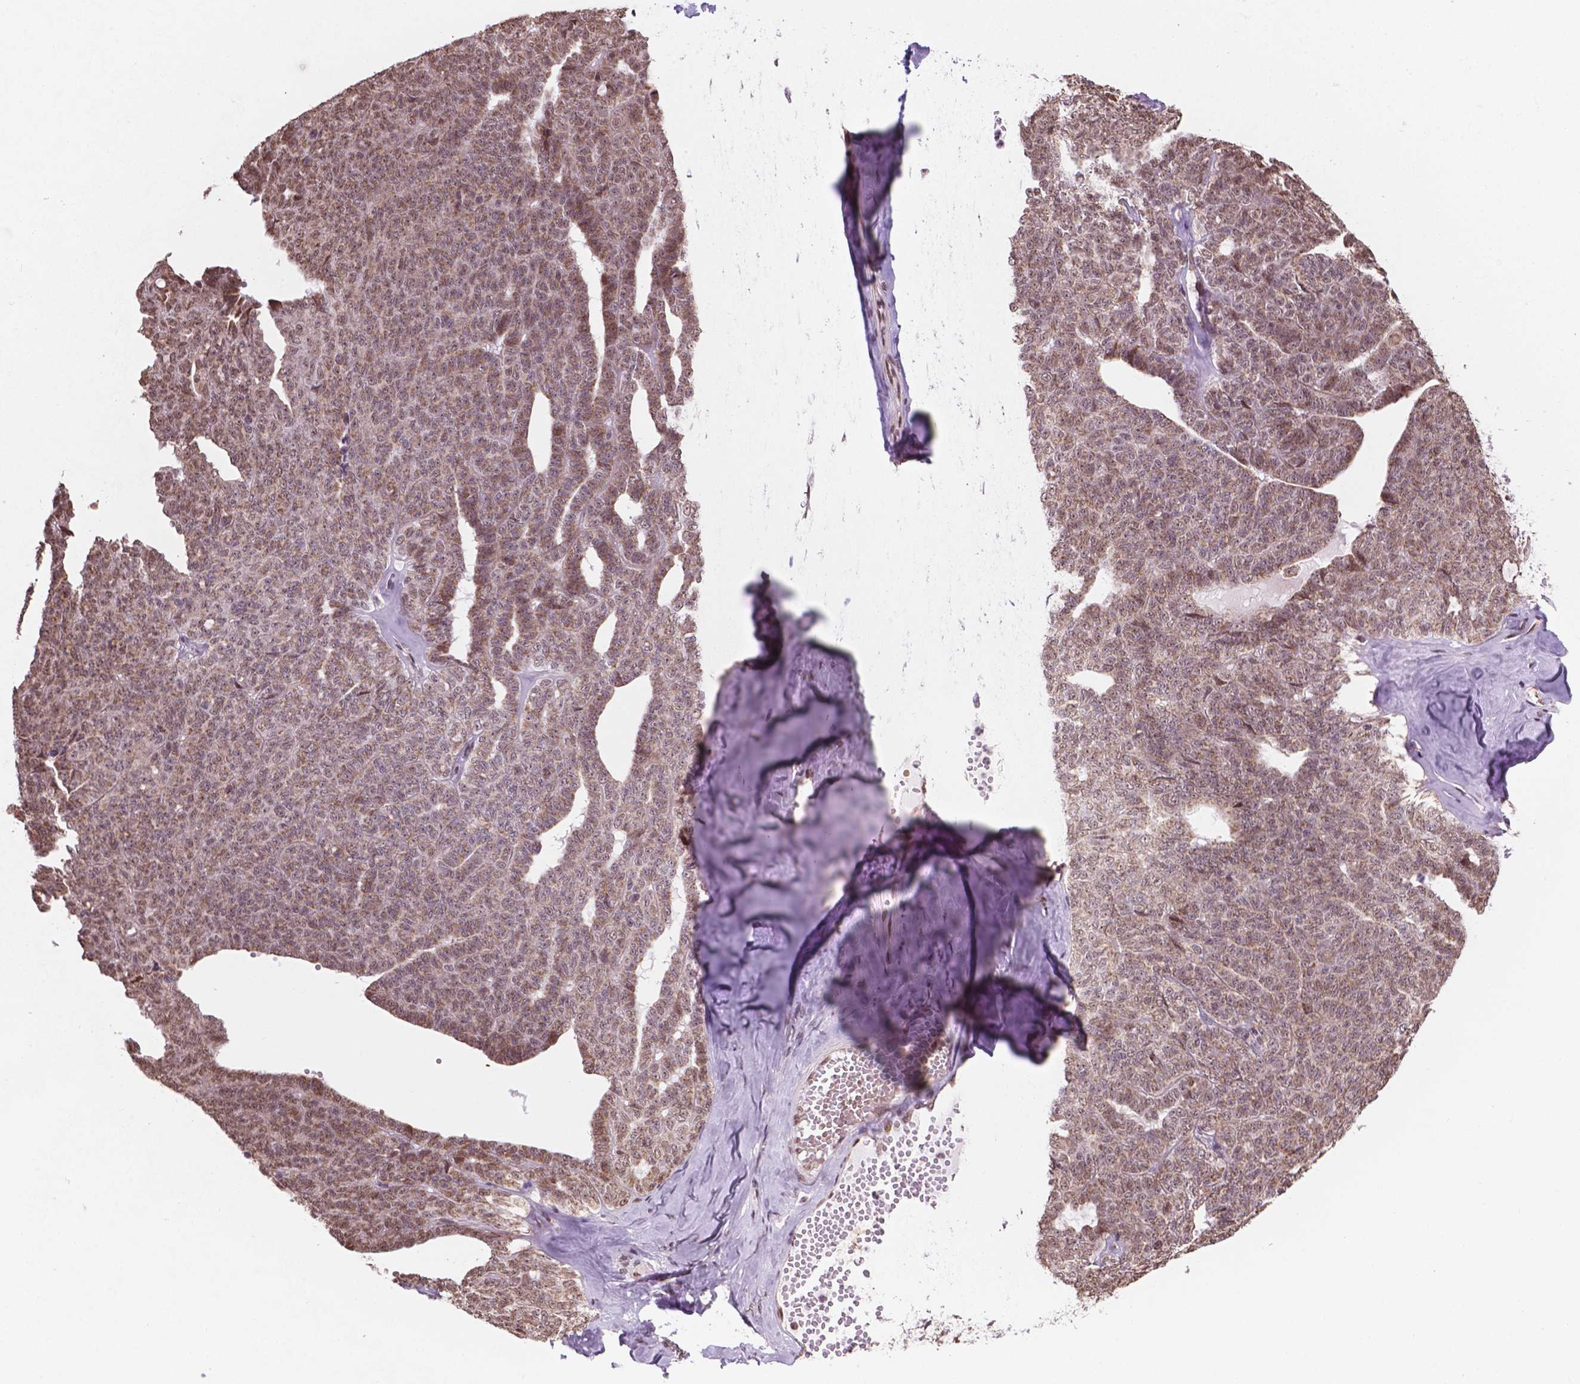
{"staining": {"intensity": "moderate", "quantity": ">75%", "location": "cytoplasmic/membranous,nuclear"}, "tissue": "ovarian cancer", "cell_type": "Tumor cells", "image_type": "cancer", "snomed": [{"axis": "morphology", "description": "Cystadenocarcinoma, serous, NOS"}, {"axis": "topography", "description": "Ovary"}], "caption": "DAB immunohistochemical staining of ovarian serous cystadenocarcinoma reveals moderate cytoplasmic/membranous and nuclear protein staining in approximately >75% of tumor cells.", "gene": "NDUFA10", "patient": {"sex": "female", "age": 71}}